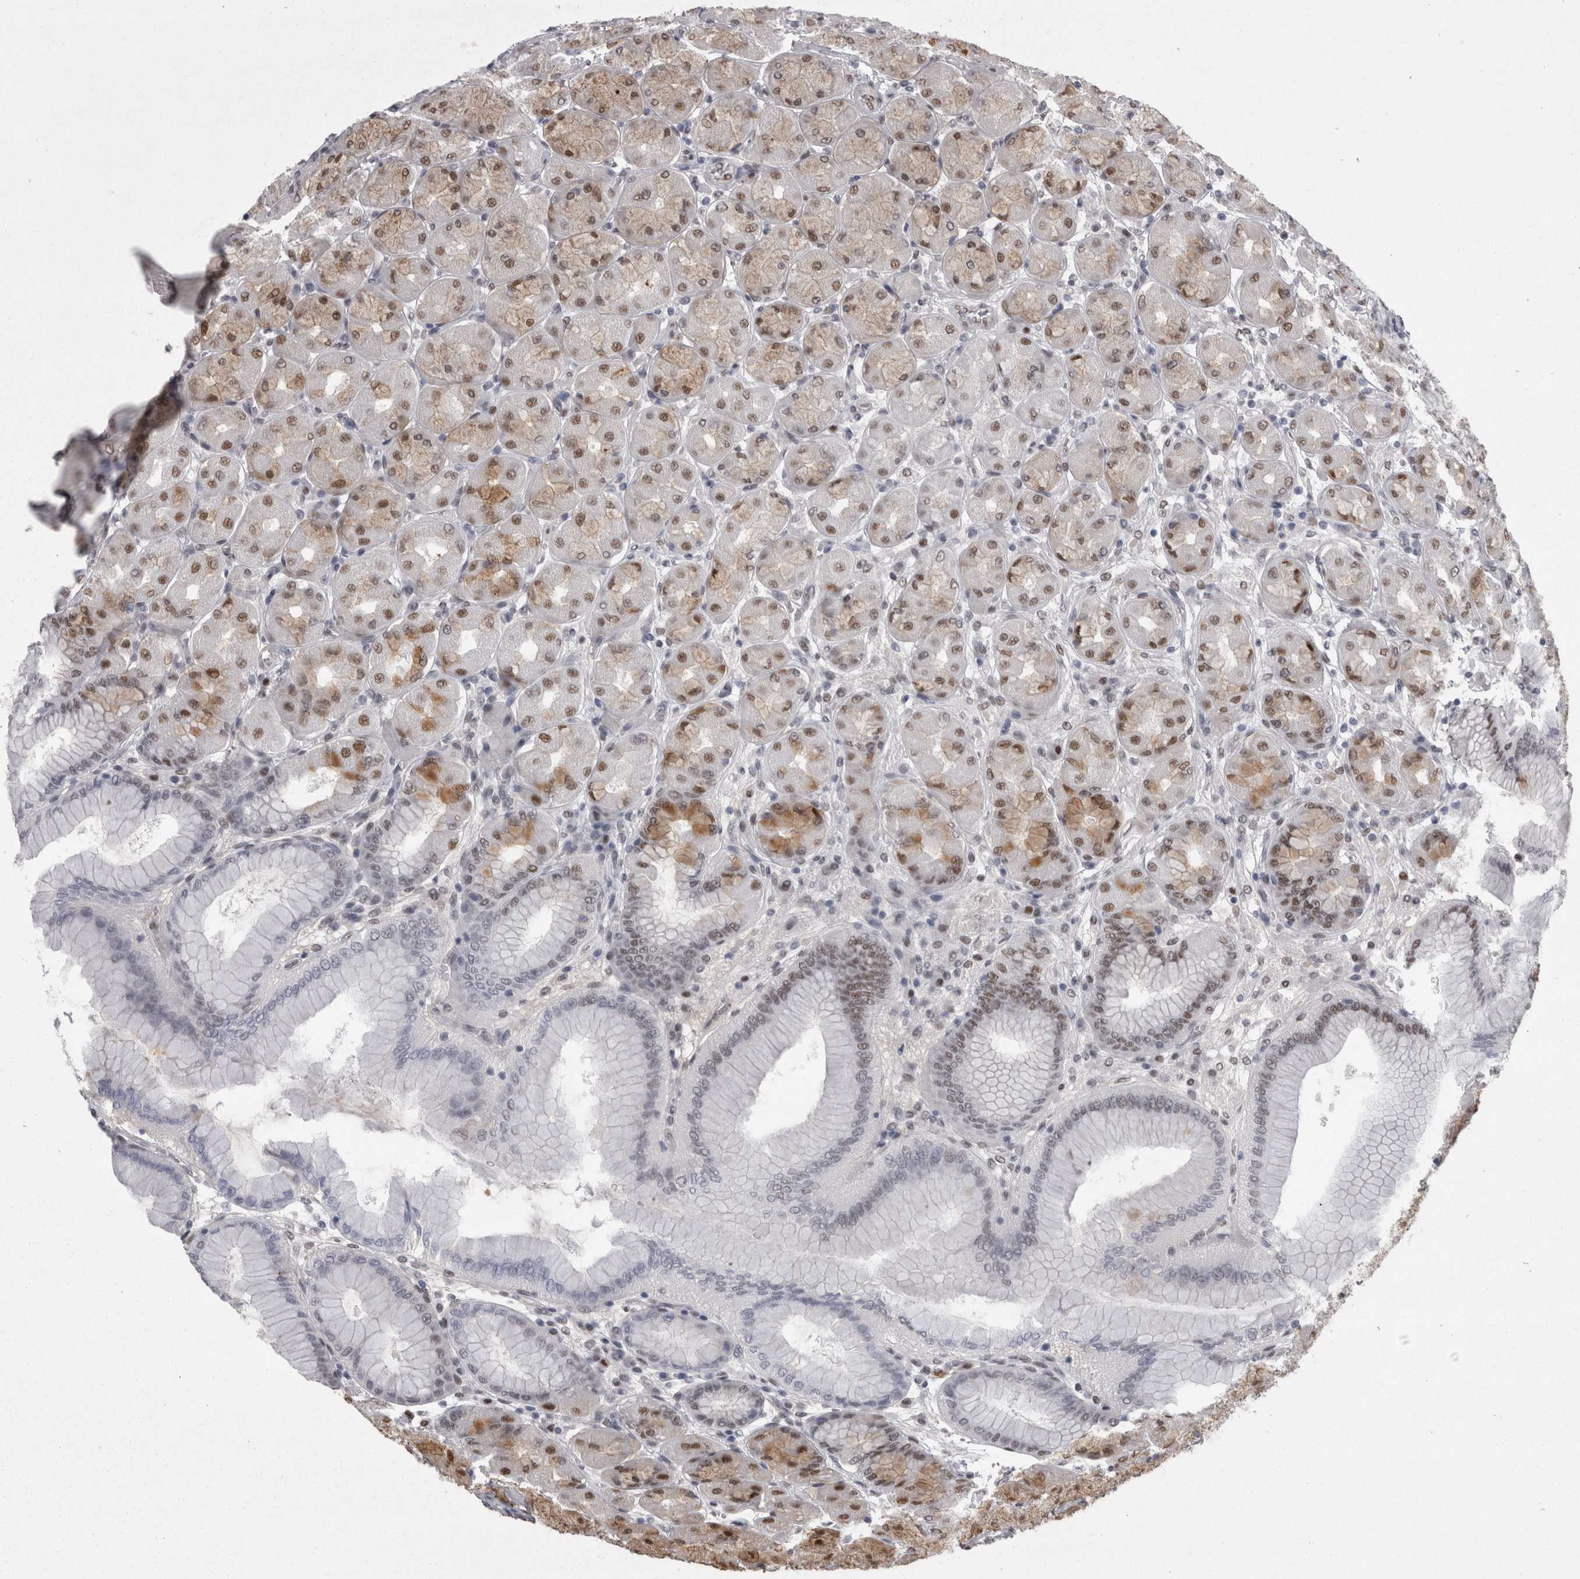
{"staining": {"intensity": "moderate", "quantity": ">75%", "location": "nuclear"}, "tissue": "stomach", "cell_type": "Glandular cells", "image_type": "normal", "snomed": [{"axis": "morphology", "description": "Normal tissue, NOS"}, {"axis": "topography", "description": "Stomach, upper"}], "caption": "Benign stomach was stained to show a protein in brown. There is medium levels of moderate nuclear staining in approximately >75% of glandular cells. (DAB (3,3'-diaminobenzidine) IHC, brown staining for protein, blue staining for nuclei).", "gene": "C1orf54", "patient": {"sex": "female", "age": 56}}